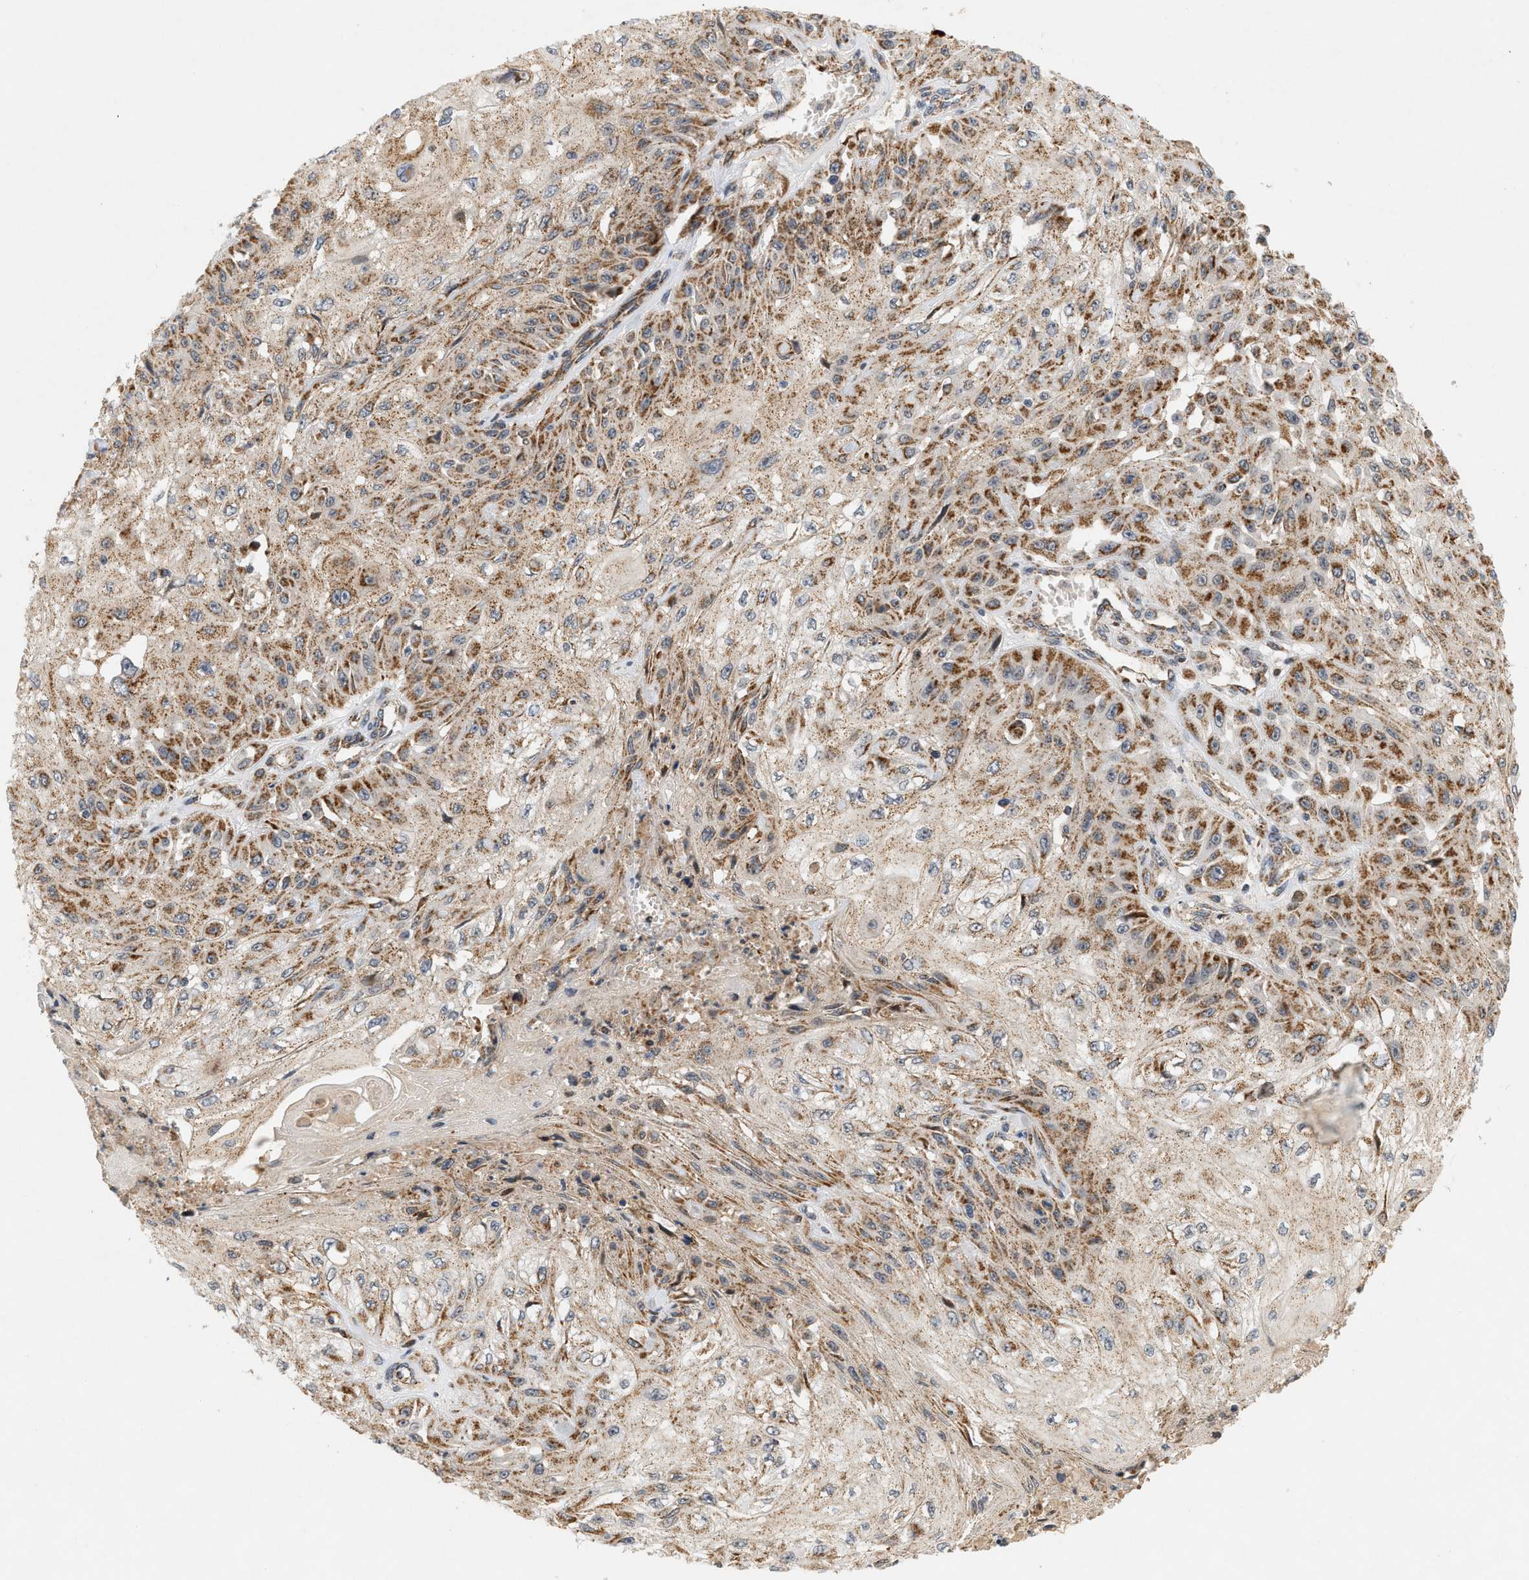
{"staining": {"intensity": "moderate", "quantity": ">75%", "location": "cytoplasmic/membranous"}, "tissue": "skin cancer", "cell_type": "Tumor cells", "image_type": "cancer", "snomed": [{"axis": "morphology", "description": "Squamous cell carcinoma, NOS"}, {"axis": "morphology", "description": "Squamous cell carcinoma, metastatic, NOS"}, {"axis": "topography", "description": "Skin"}, {"axis": "topography", "description": "Lymph node"}], "caption": "Skin metastatic squamous cell carcinoma was stained to show a protein in brown. There is medium levels of moderate cytoplasmic/membranous staining in about >75% of tumor cells. (DAB IHC with brightfield microscopy, high magnification).", "gene": "MCU", "patient": {"sex": "male", "age": 75}}